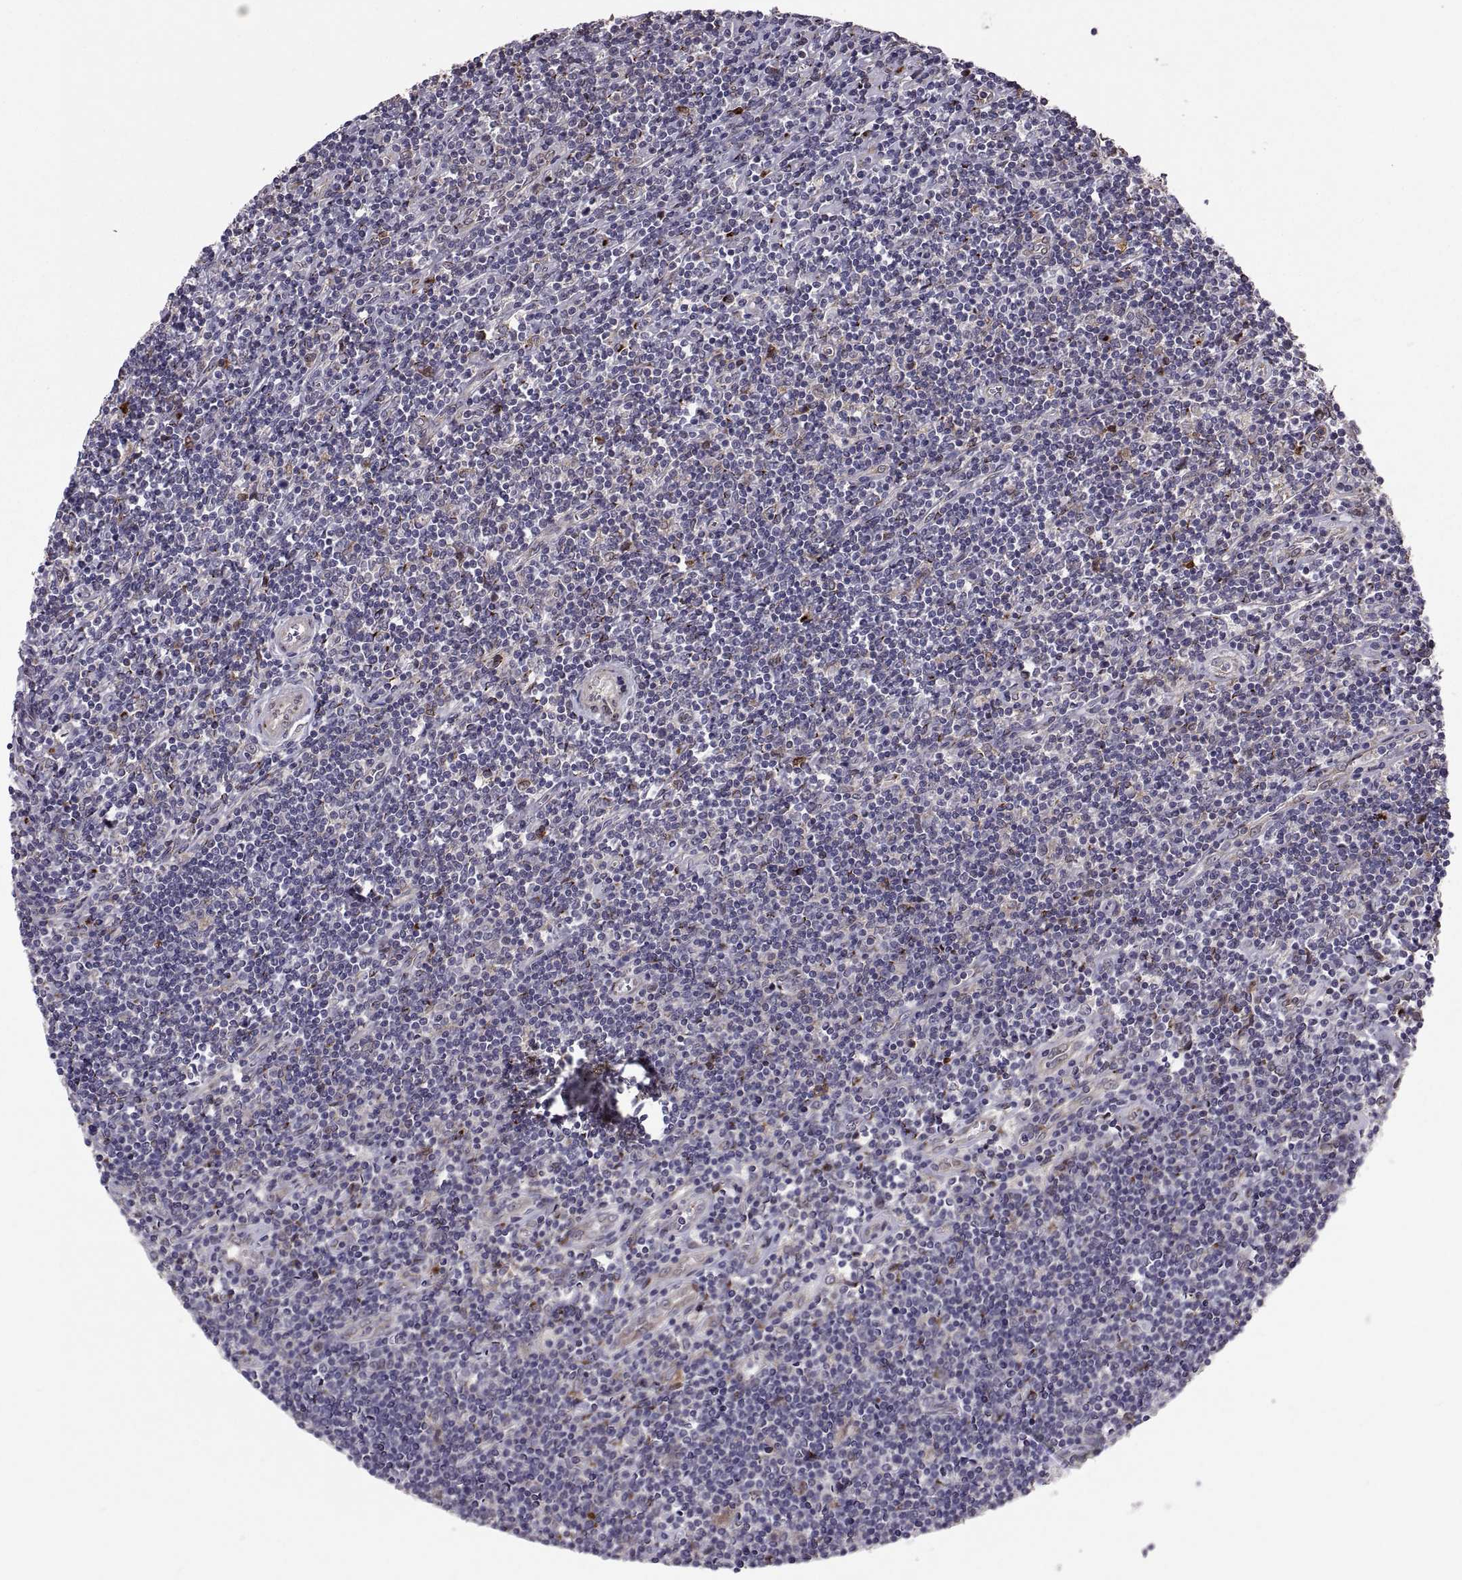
{"staining": {"intensity": "negative", "quantity": "none", "location": "none"}, "tissue": "lymphoma", "cell_type": "Tumor cells", "image_type": "cancer", "snomed": [{"axis": "morphology", "description": "Hodgkin's disease, NOS"}, {"axis": "topography", "description": "Lymph node"}], "caption": "Immunohistochemistry of lymphoma exhibits no expression in tumor cells.", "gene": "TESC", "patient": {"sex": "male", "age": 40}}